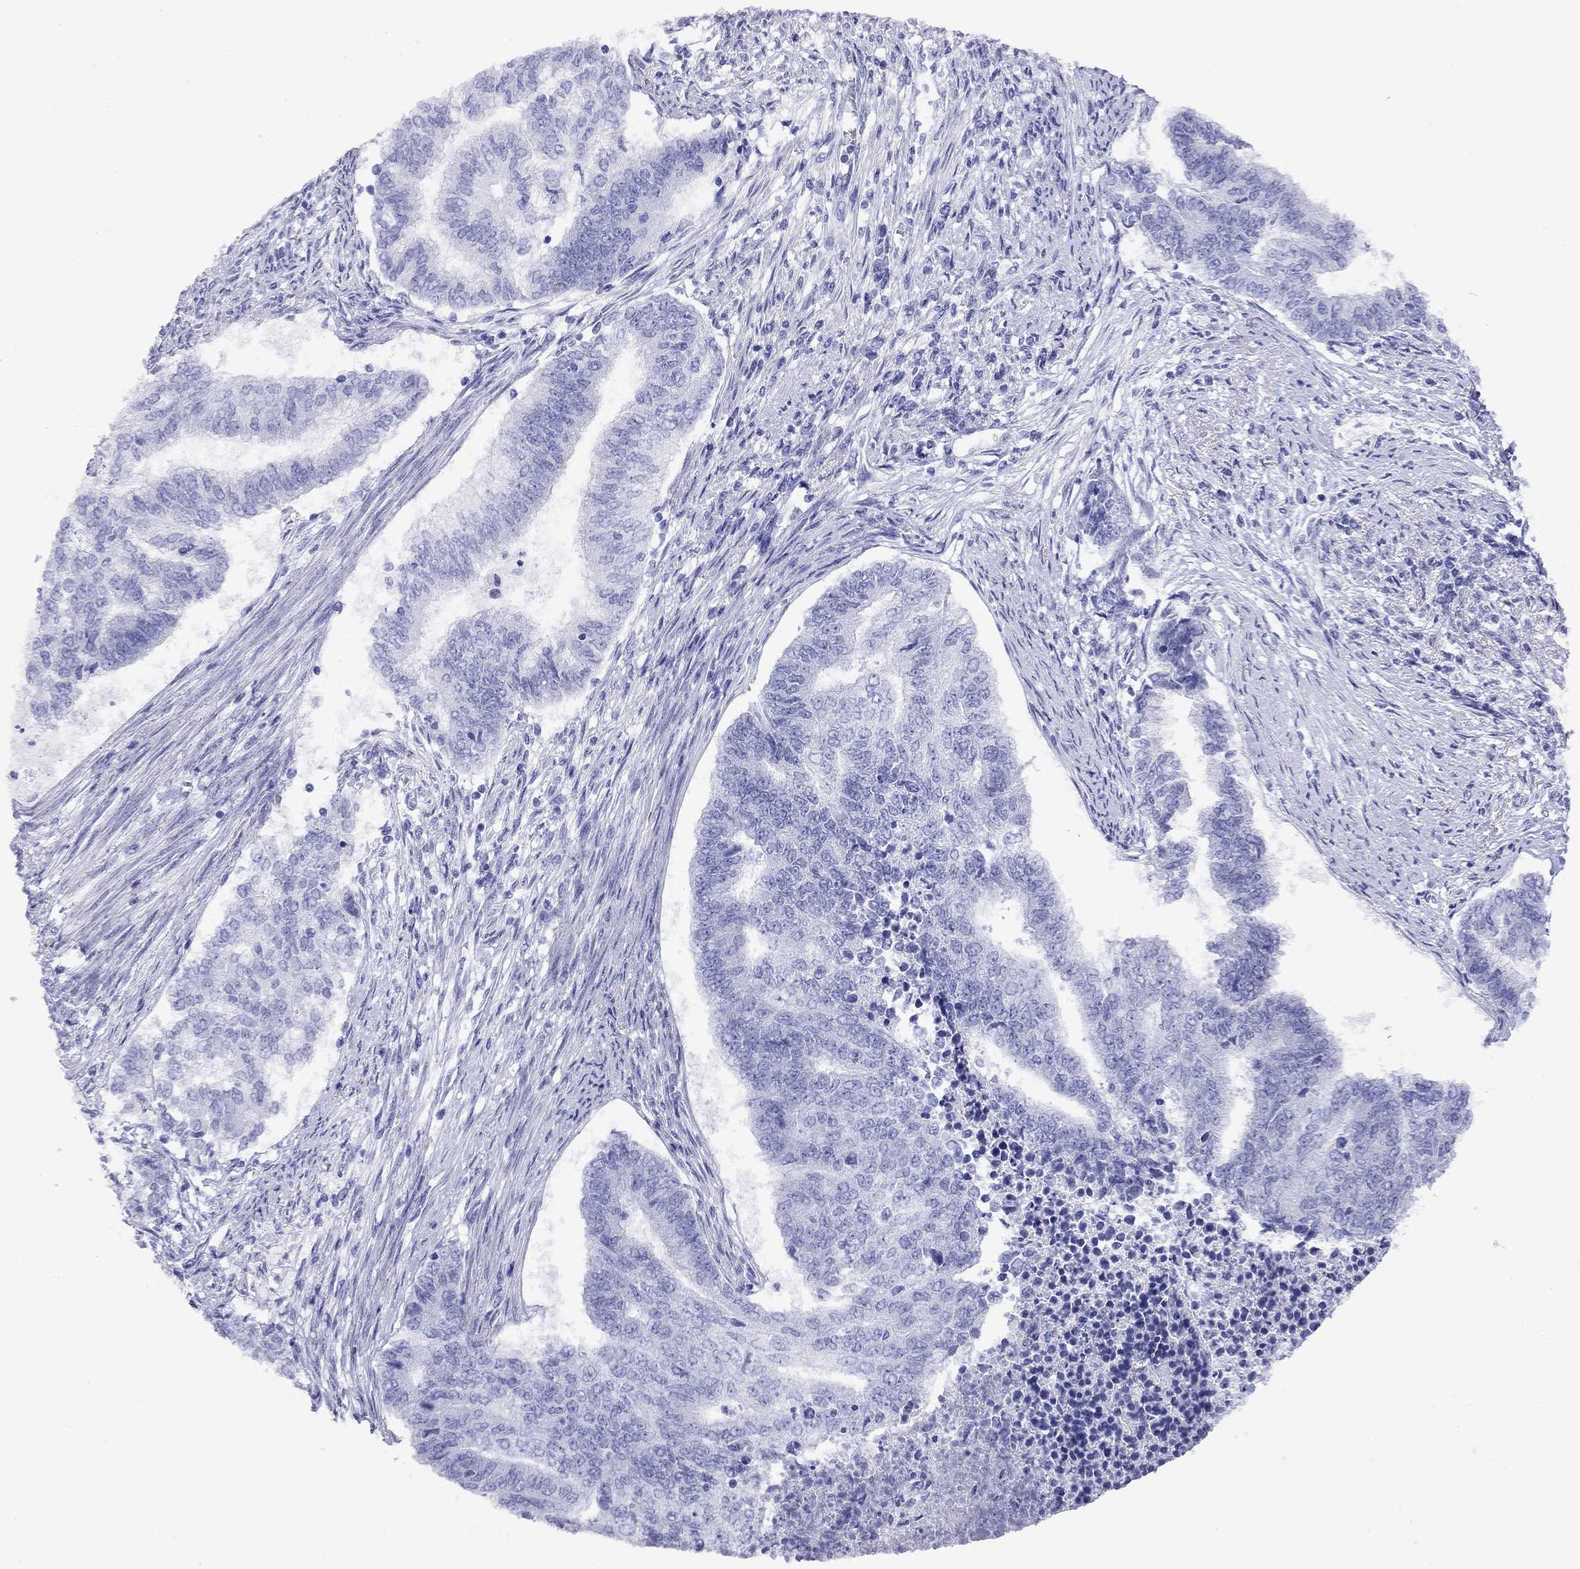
{"staining": {"intensity": "negative", "quantity": "none", "location": "none"}, "tissue": "endometrial cancer", "cell_type": "Tumor cells", "image_type": "cancer", "snomed": [{"axis": "morphology", "description": "Adenocarcinoma, NOS"}, {"axis": "topography", "description": "Endometrium"}], "caption": "This is an IHC histopathology image of endometrial adenocarcinoma. There is no staining in tumor cells.", "gene": "GNAT3", "patient": {"sex": "female", "age": 65}}